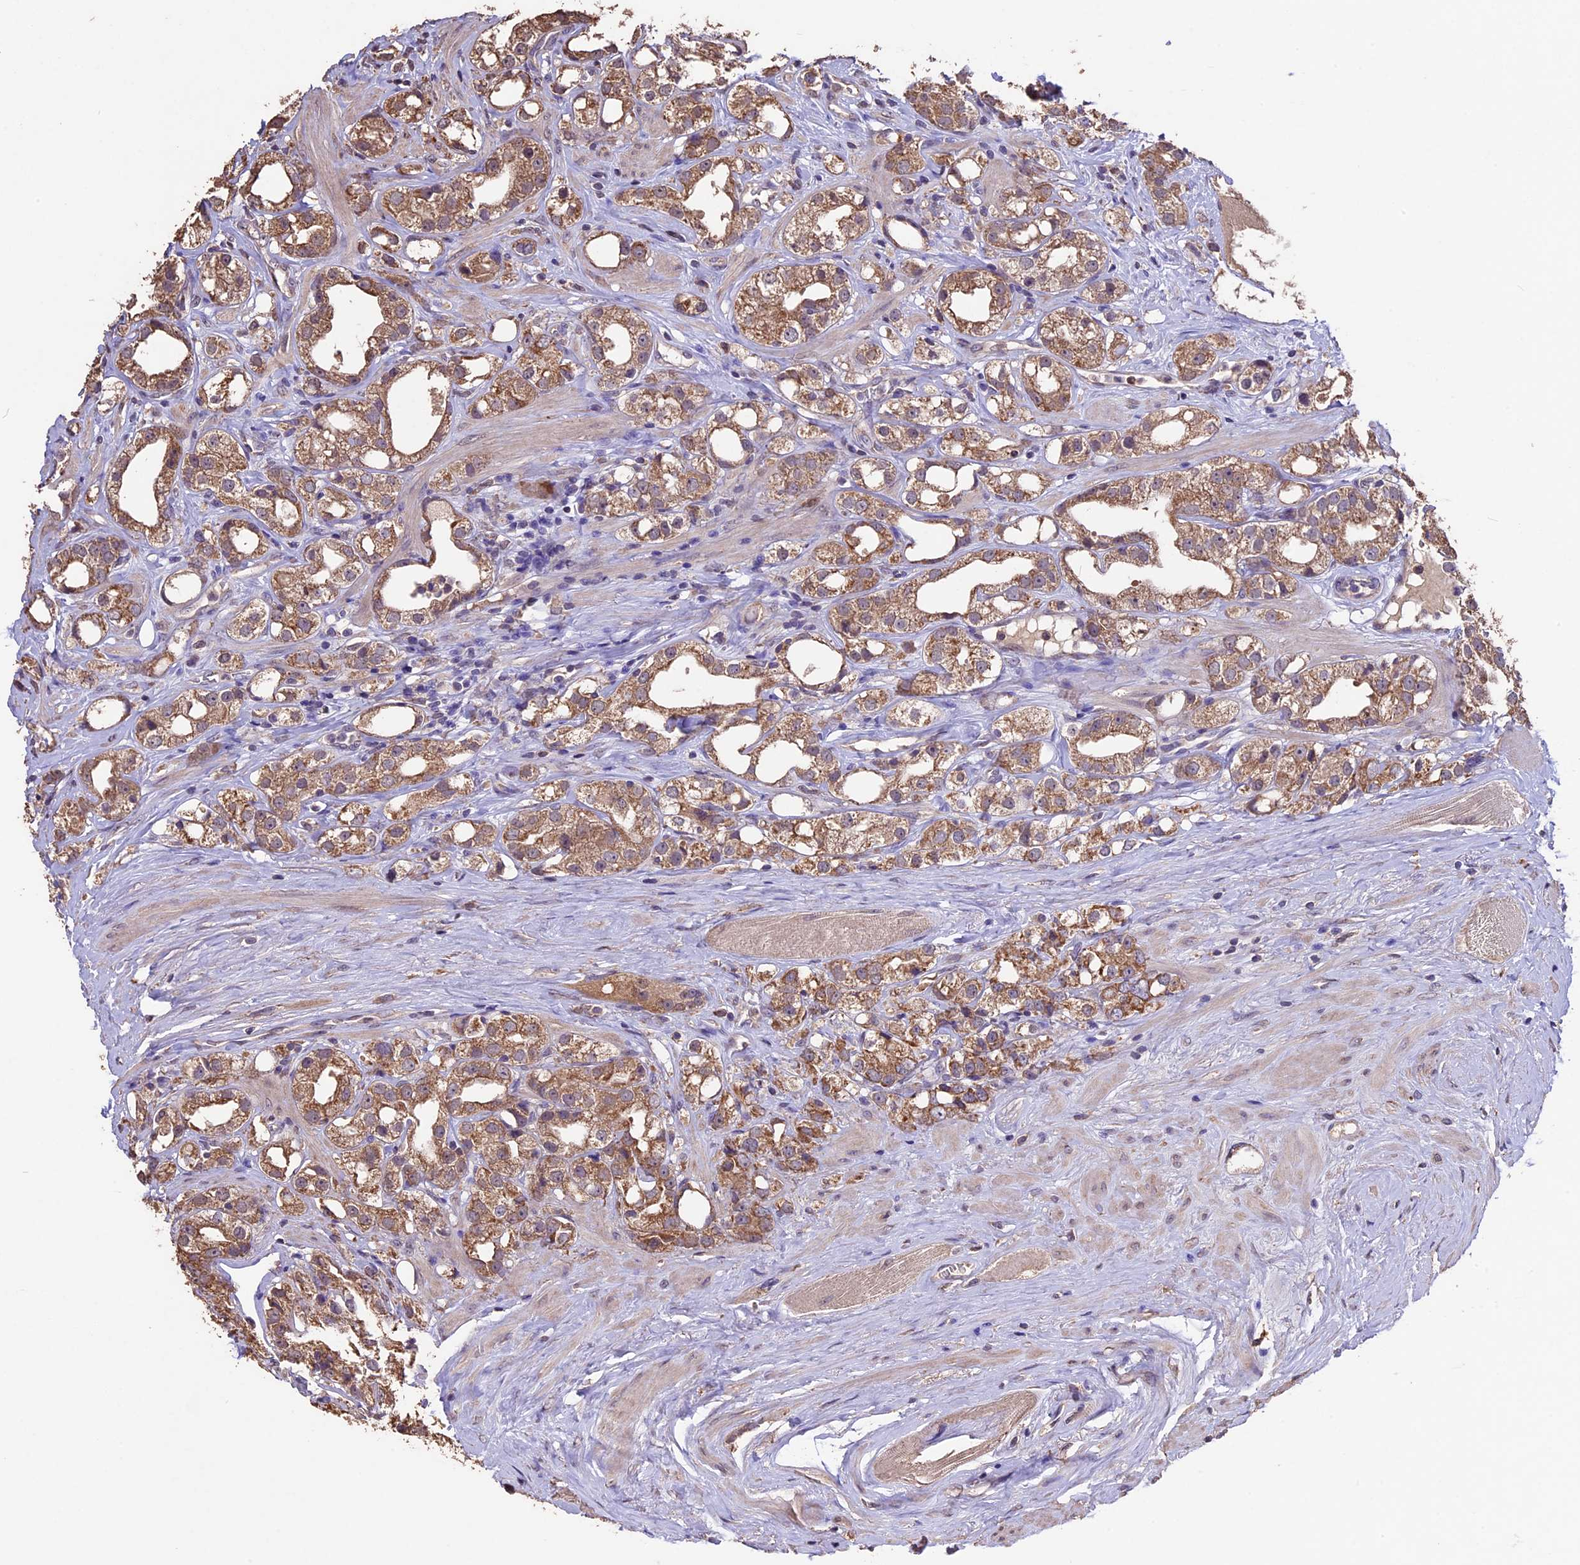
{"staining": {"intensity": "moderate", "quantity": ">75%", "location": "cytoplasmic/membranous"}, "tissue": "prostate cancer", "cell_type": "Tumor cells", "image_type": "cancer", "snomed": [{"axis": "morphology", "description": "Adenocarcinoma, NOS"}, {"axis": "topography", "description": "Prostate"}], "caption": "Moderate cytoplasmic/membranous expression is identified in about >75% of tumor cells in adenocarcinoma (prostate). (IHC, brightfield microscopy, high magnification).", "gene": "DIS3L", "patient": {"sex": "male", "age": 79}}